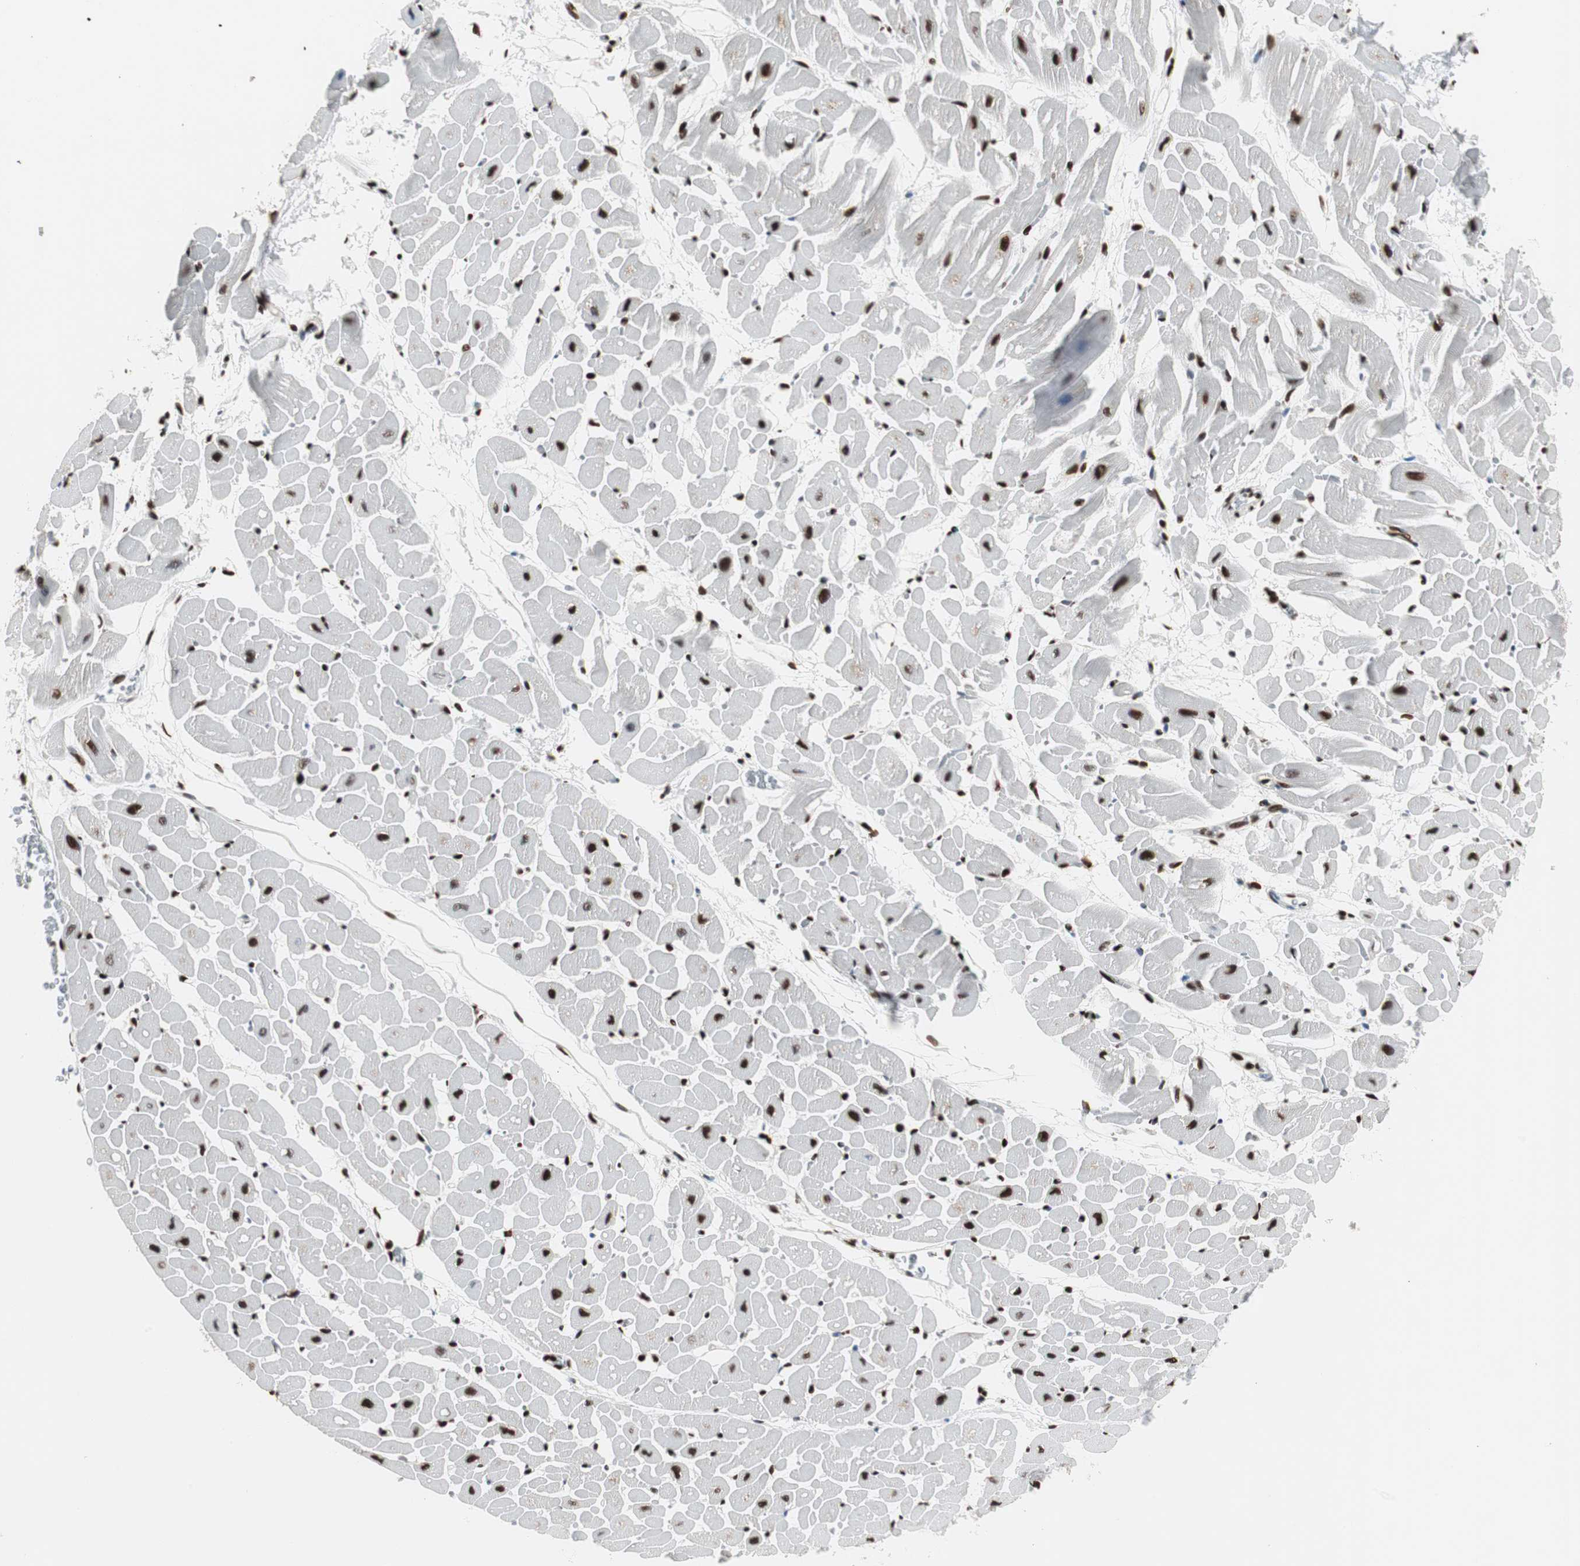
{"staining": {"intensity": "strong", "quantity": ">75%", "location": "nuclear"}, "tissue": "heart muscle", "cell_type": "Cardiomyocytes", "image_type": "normal", "snomed": [{"axis": "morphology", "description": "Normal tissue, NOS"}, {"axis": "topography", "description": "Heart"}], "caption": "IHC (DAB (3,3'-diaminobenzidine)) staining of benign human heart muscle exhibits strong nuclear protein staining in about >75% of cardiomyocytes.", "gene": "MTA2", "patient": {"sex": "male", "age": 45}}